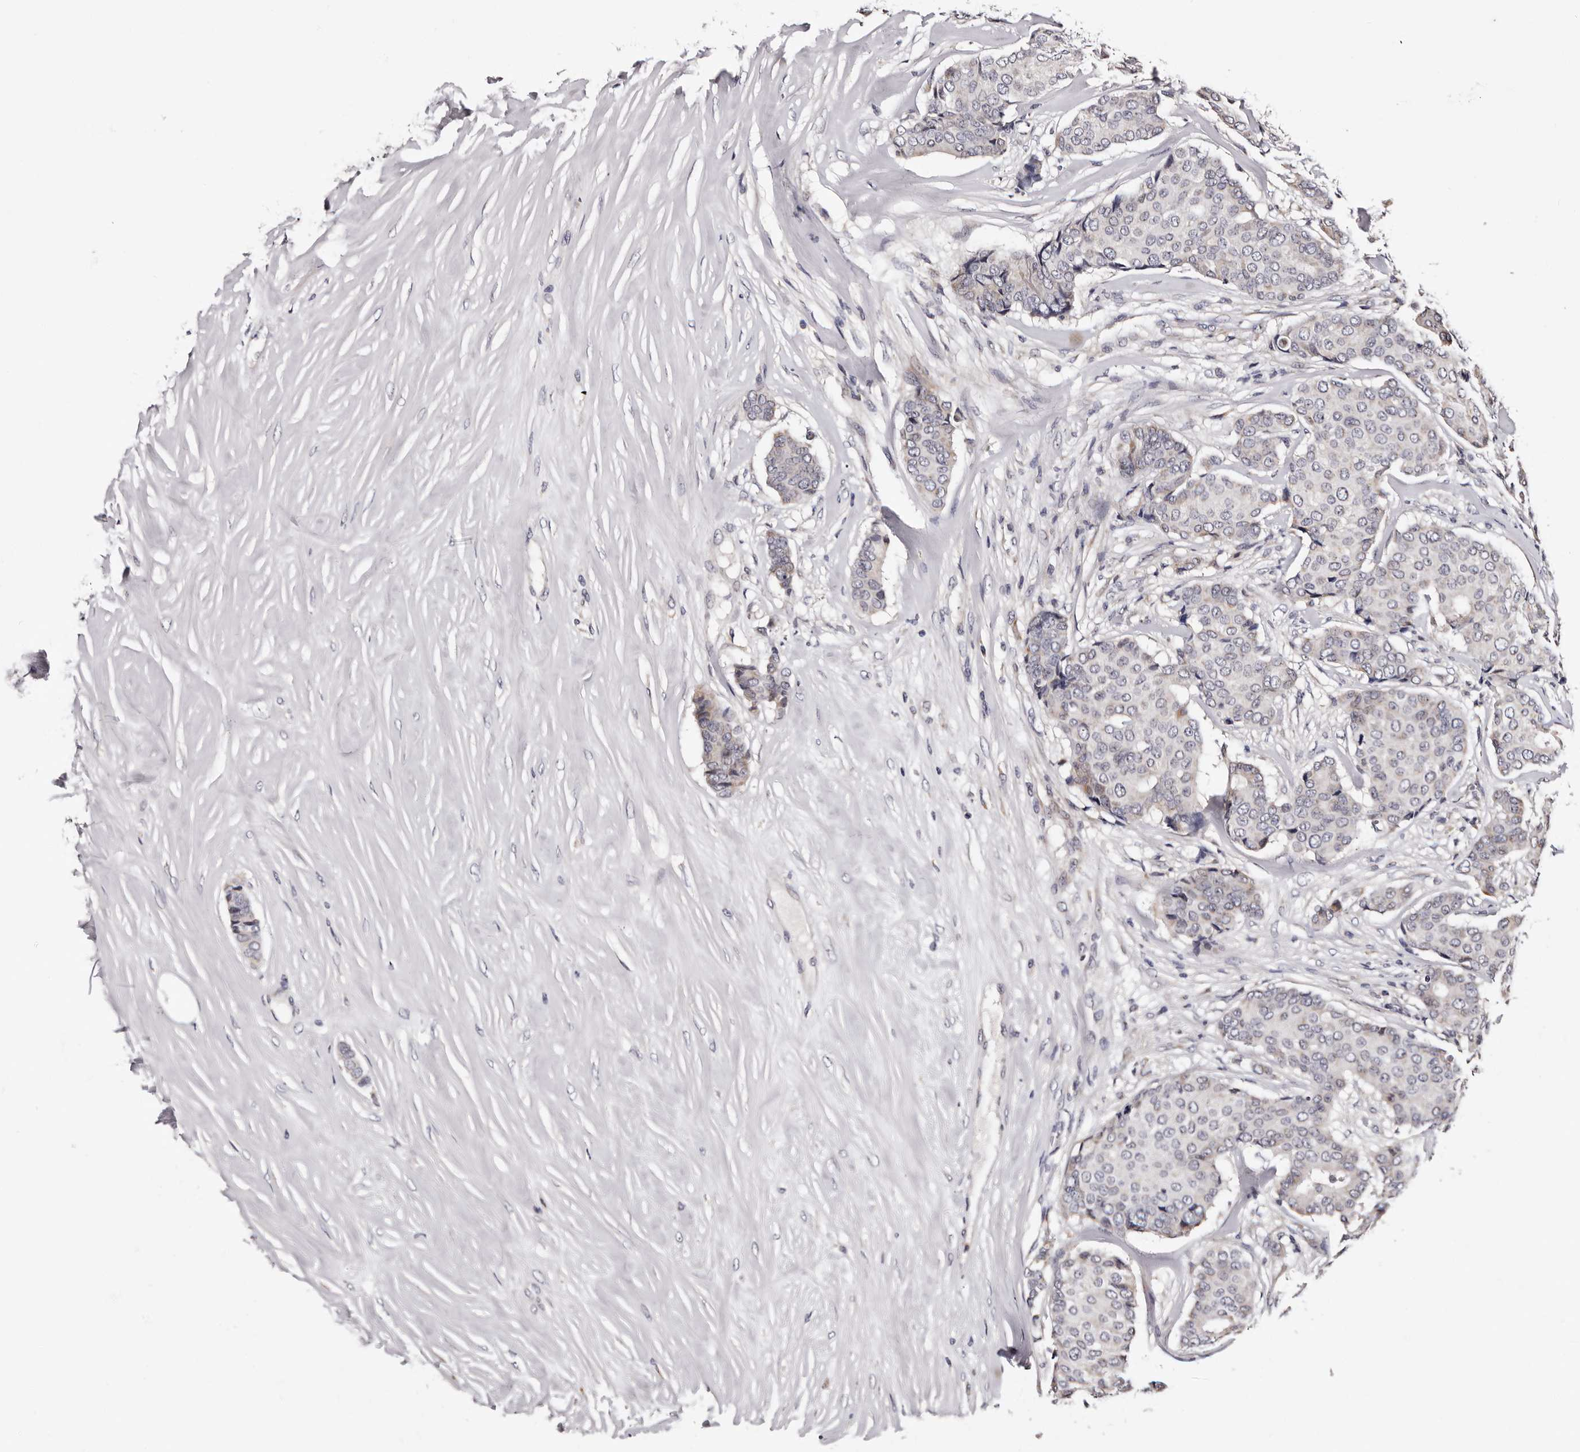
{"staining": {"intensity": "negative", "quantity": "none", "location": "none"}, "tissue": "breast cancer", "cell_type": "Tumor cells", "image_type": "cancer", "snomed": [{"axis": "morphology", "description": "Duct carcinoma"}, {"axis": "topography", "description": "Breast"}], "caption": "There is no significant positivity in tumor cells of breast cancer. Nuclei are stained in blue.", "gene": "TAF4B", "patient": {"sex": "female", "age": 75}}